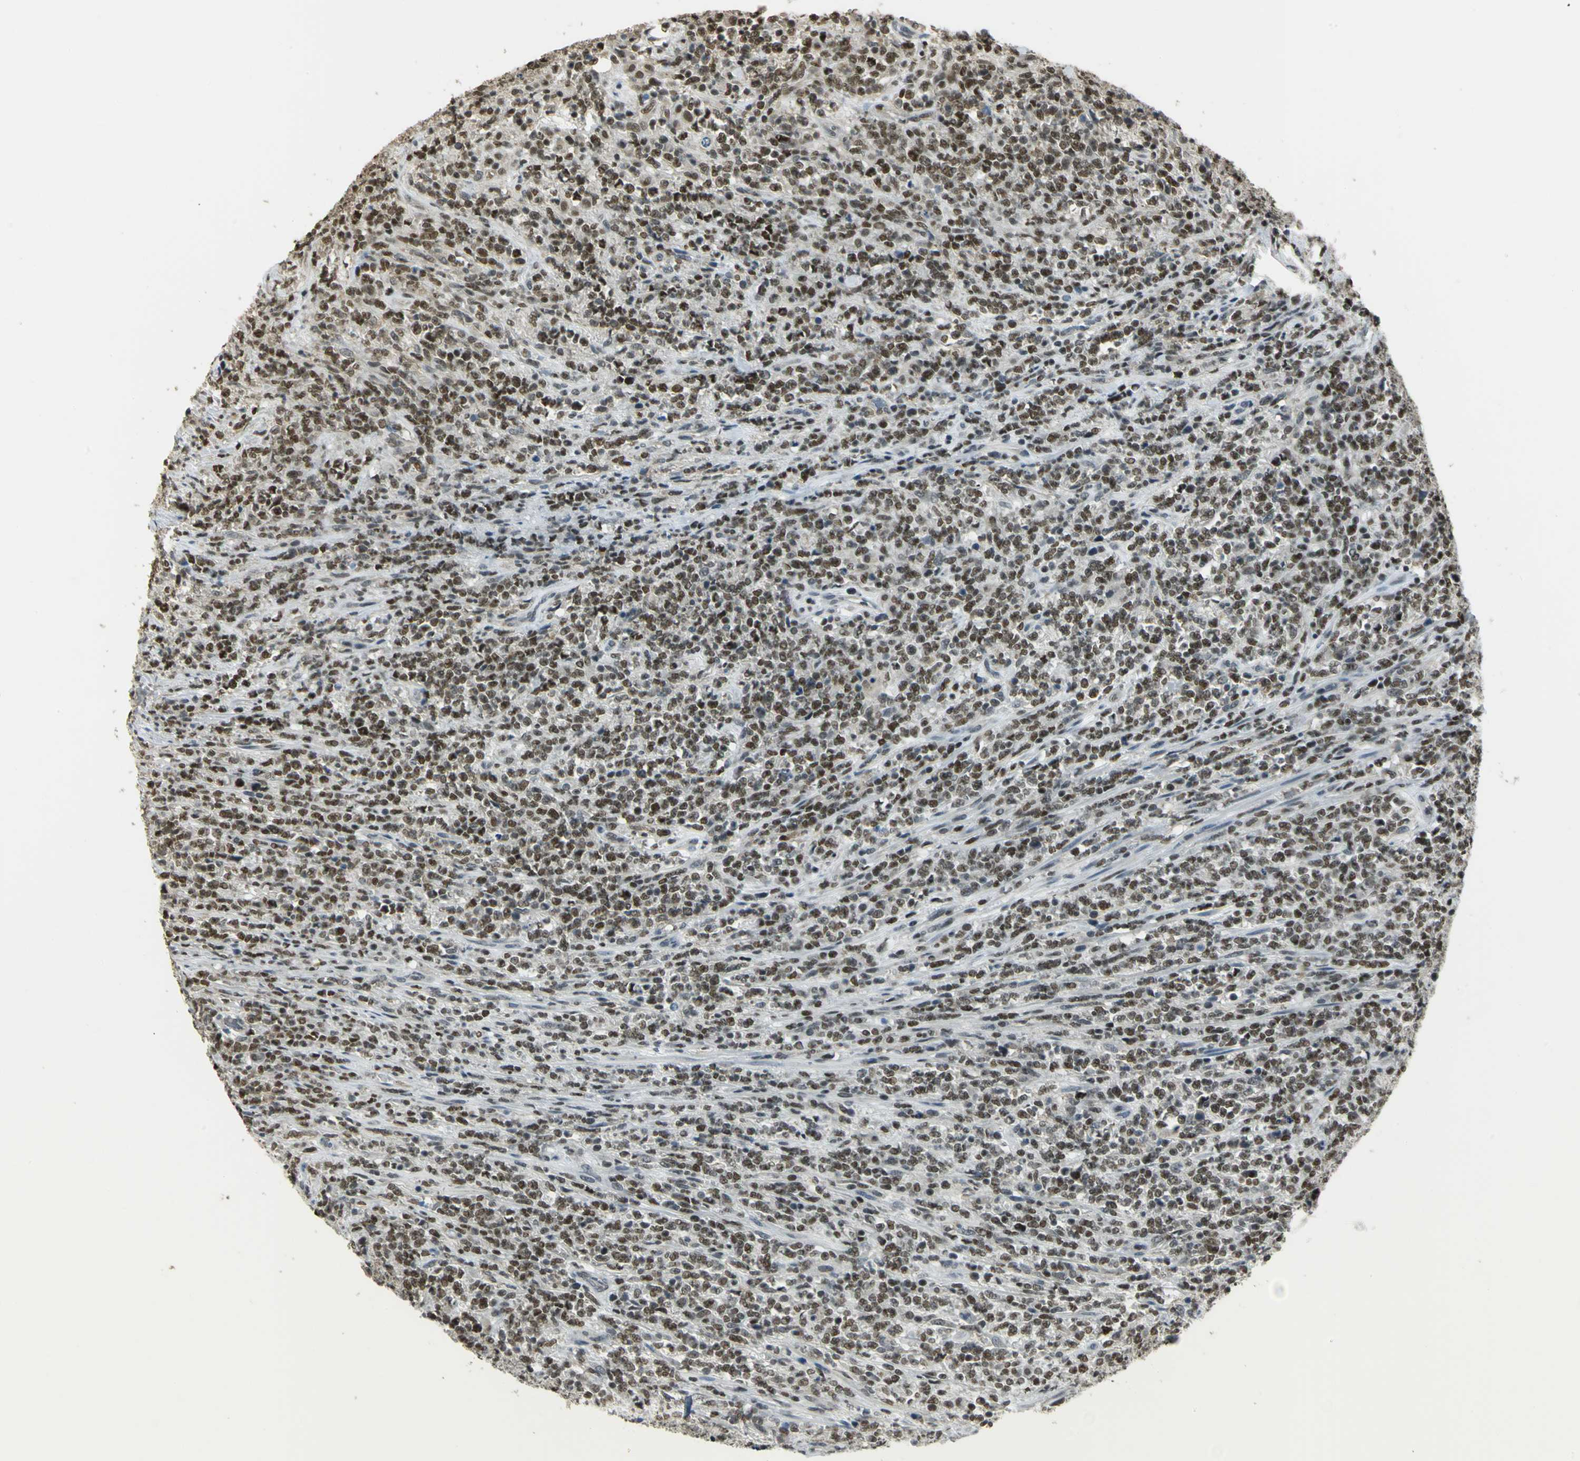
{"staining": {"intensity": "weak", "quantity": ">75%", "location": "nuclear"}, "tissue": "lymphoma", "cell_type": "Tumor cells", "image_type": "cancer", "snomed": [{"axis": "morphology", "description": "Malignant lymphoma, non-Hodgkin's type, High grade"}, {"axis": "topography", "description": "Soft tissue"}], "caption": "Lymphoma stained with a brown dye shows weak nuclear positive staining in about >75% of tumor cells.", "gene": "ELF1", "patient": {"sex": "male", "age": 18}}